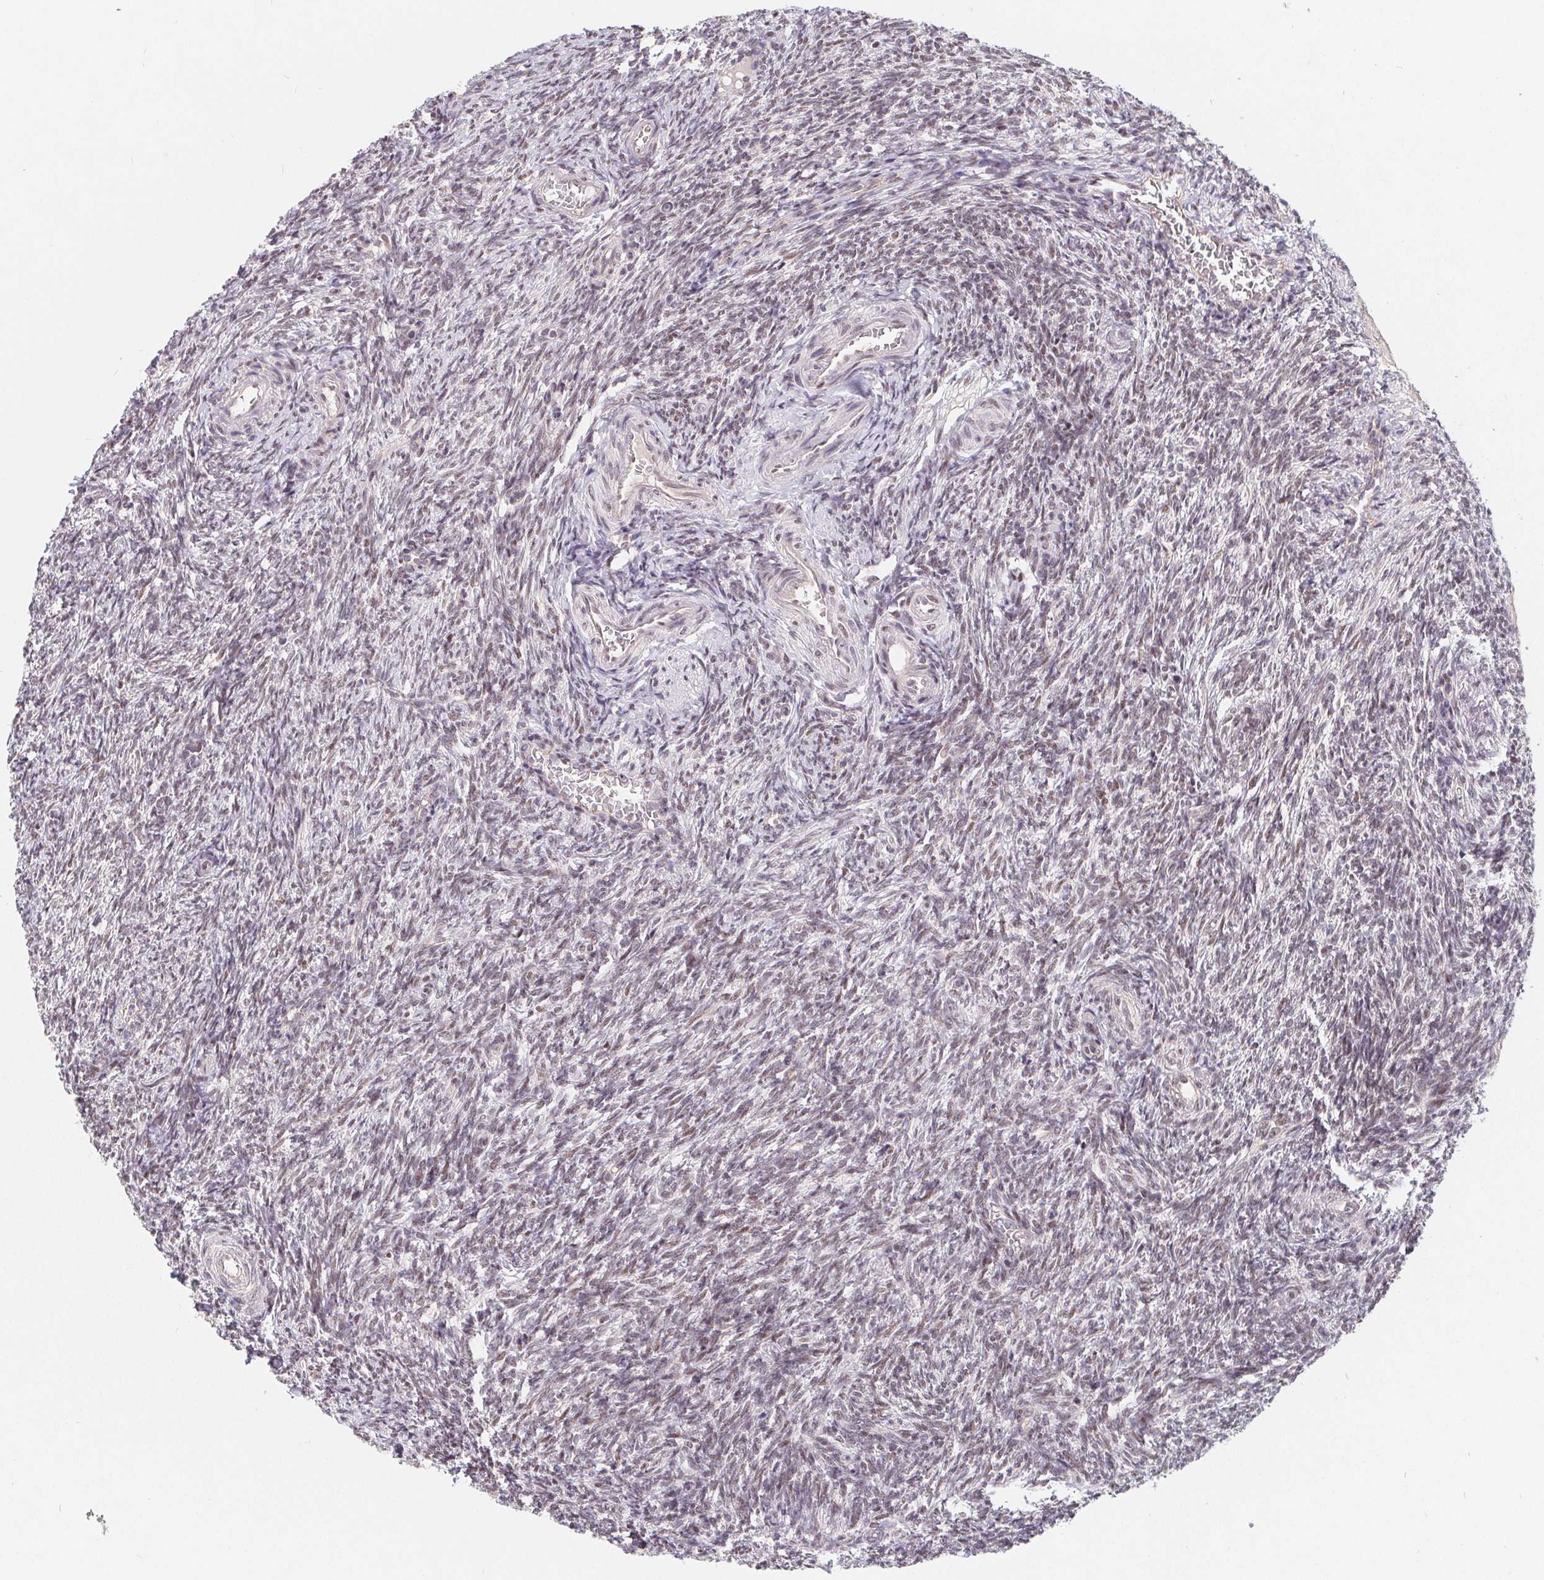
{"staining": {"intensity": "weak", "quantity": "<25%", "location": "nuclear"}, "tissue": "ovary", "cell_type": "Ovarian stroma cells", "image_type": "normal", "snomed": [{"axis": "morphology", "description": "Normal tissue, NOS"}, {"axis": "topography", "description": "Ovary"}], "caption": "This is an immunohistochemistry (IHC) histopathology image of normal ovary. There is no staining in ovarian stroma cells.", "gene": "POU2F1", "patient": {"sex": "female", "age": 39}}